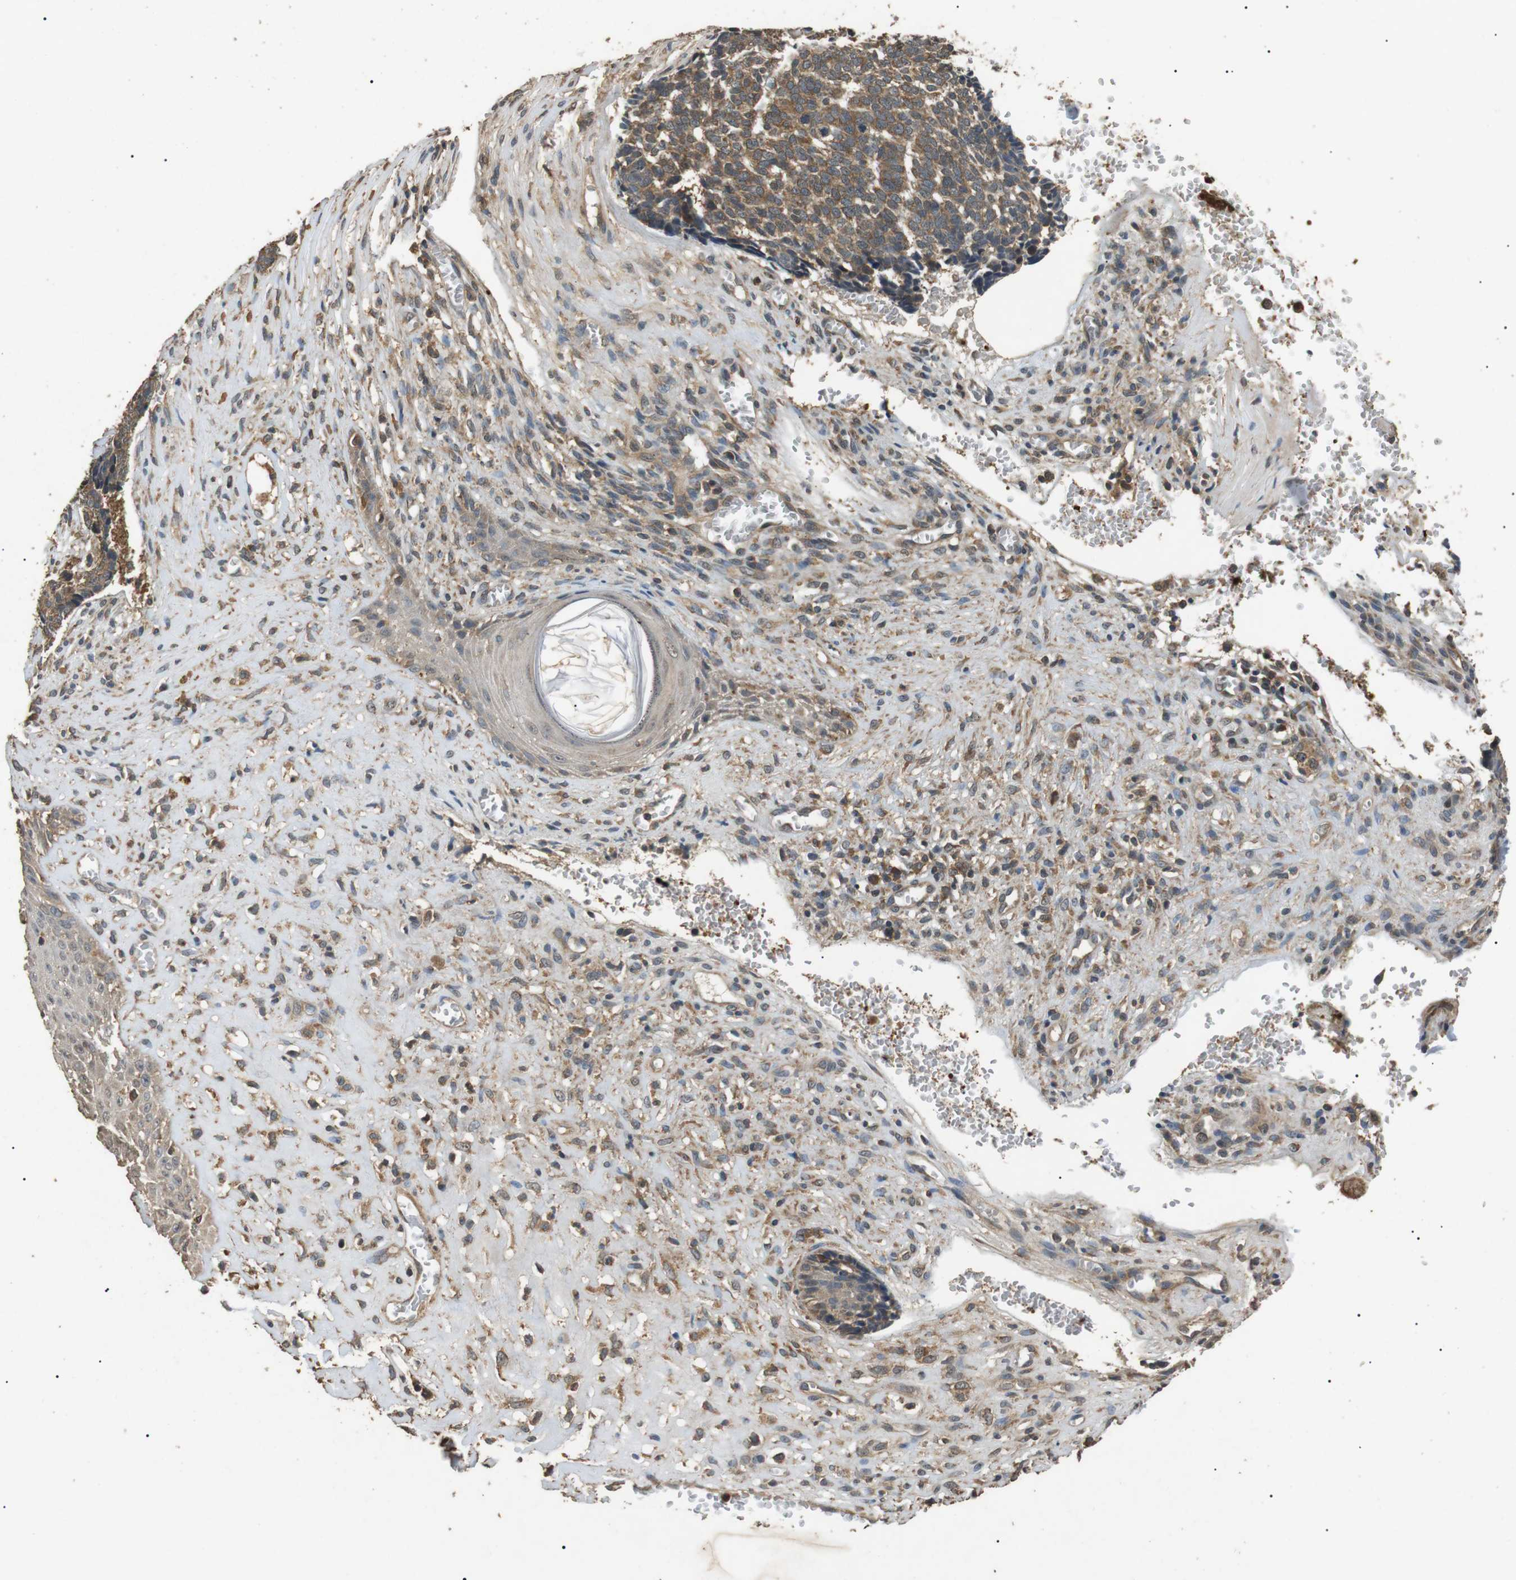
{"staining": {"intensity": "moderate", "quantity": ">75%", "location": "cytoplasmic/membranous"}, "tissue": "skin cancer", "cell_type": "Tumor cells", "image_type": "cancer", "snomed": [{"axis": "morphology", "description": "Basal cell carcinoma"}, {"axis": "topography", "description": "Skin"}], "caption": "An image of skin cancer stained for a protein shows moderate cytoplasmic/membranous brown staining in tumor cells.", "gene": "TBC1D15", "patient": {"sex": "male", "age": 84}}